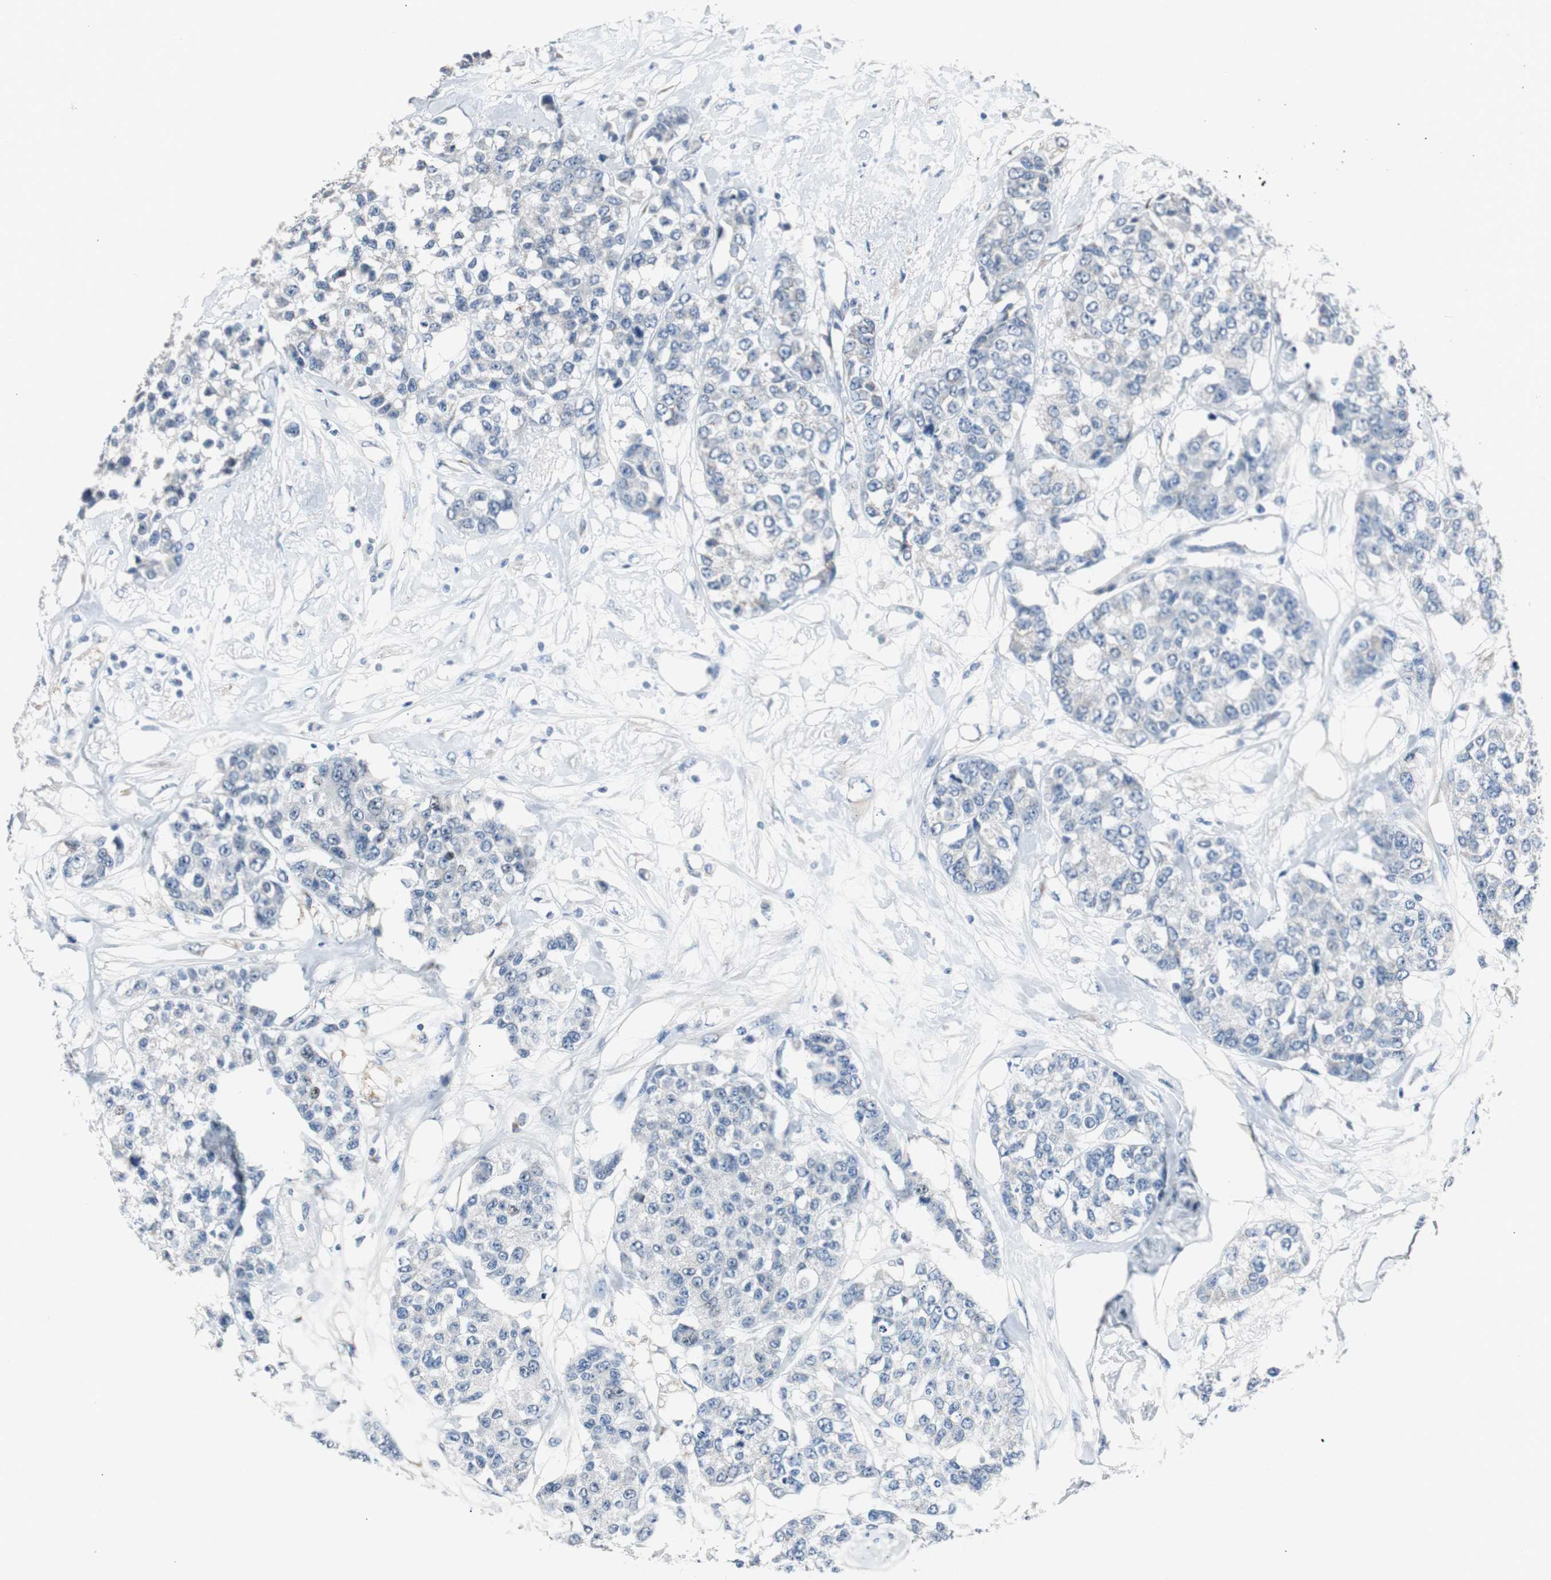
{"staining": {"intensity": "negative", "quantity": "none", "location": "none"}, "tissue": "breast cancer", "cell_type": "Tumor cells", "image_type": "cancer", "snomed": [{"axis": "morphology", "description": "Duct carcinoma"}, {"axis": "topography", "description": "Breast"}], "caption": "Tumor cells are negative for brown protein staining in breast intraductal carcinoma.", "gene": "SOX30", "patient": {"sex": "female", "age": 51}}